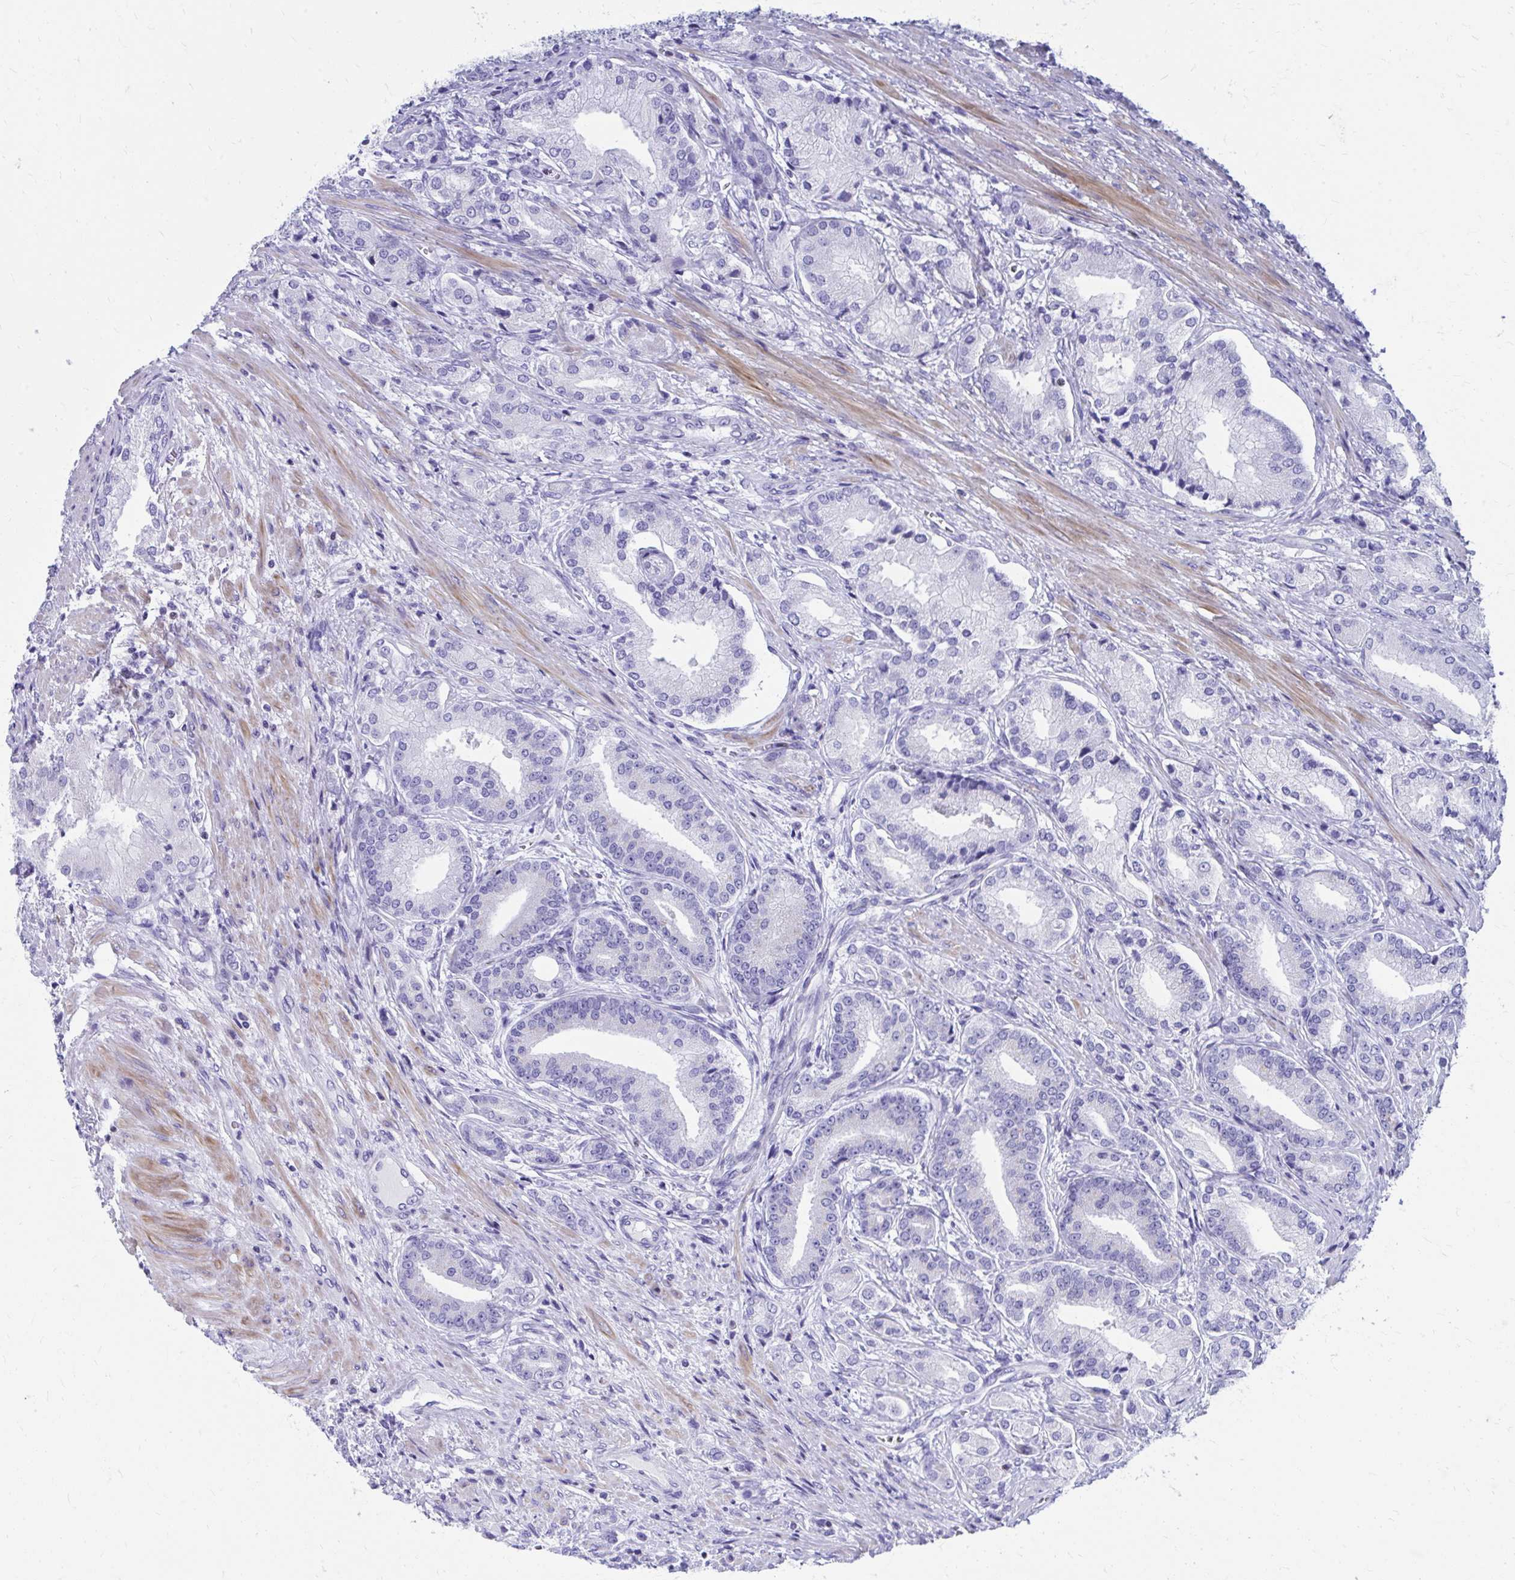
{"staining": {"intensity": "negative", "quantity": "none", "location": "none"}, "tissue": "prostate cancer", "cell_type": "Tumor cells", "image_type": "cancer", "snomed": [{"axis": "morphology", "description": "Adenocarcinoma, High grade"}, {"axis": "topography", "description": "Prostate and seminal vesicle, NOS"}], "caption": "Tumor cells show no significant positivity in high-grade adenocarcinoma (prostate). Nuclei are stained in blue.", "gene": "RUNX3", "patient": {"sex": "male", "age": 61}}